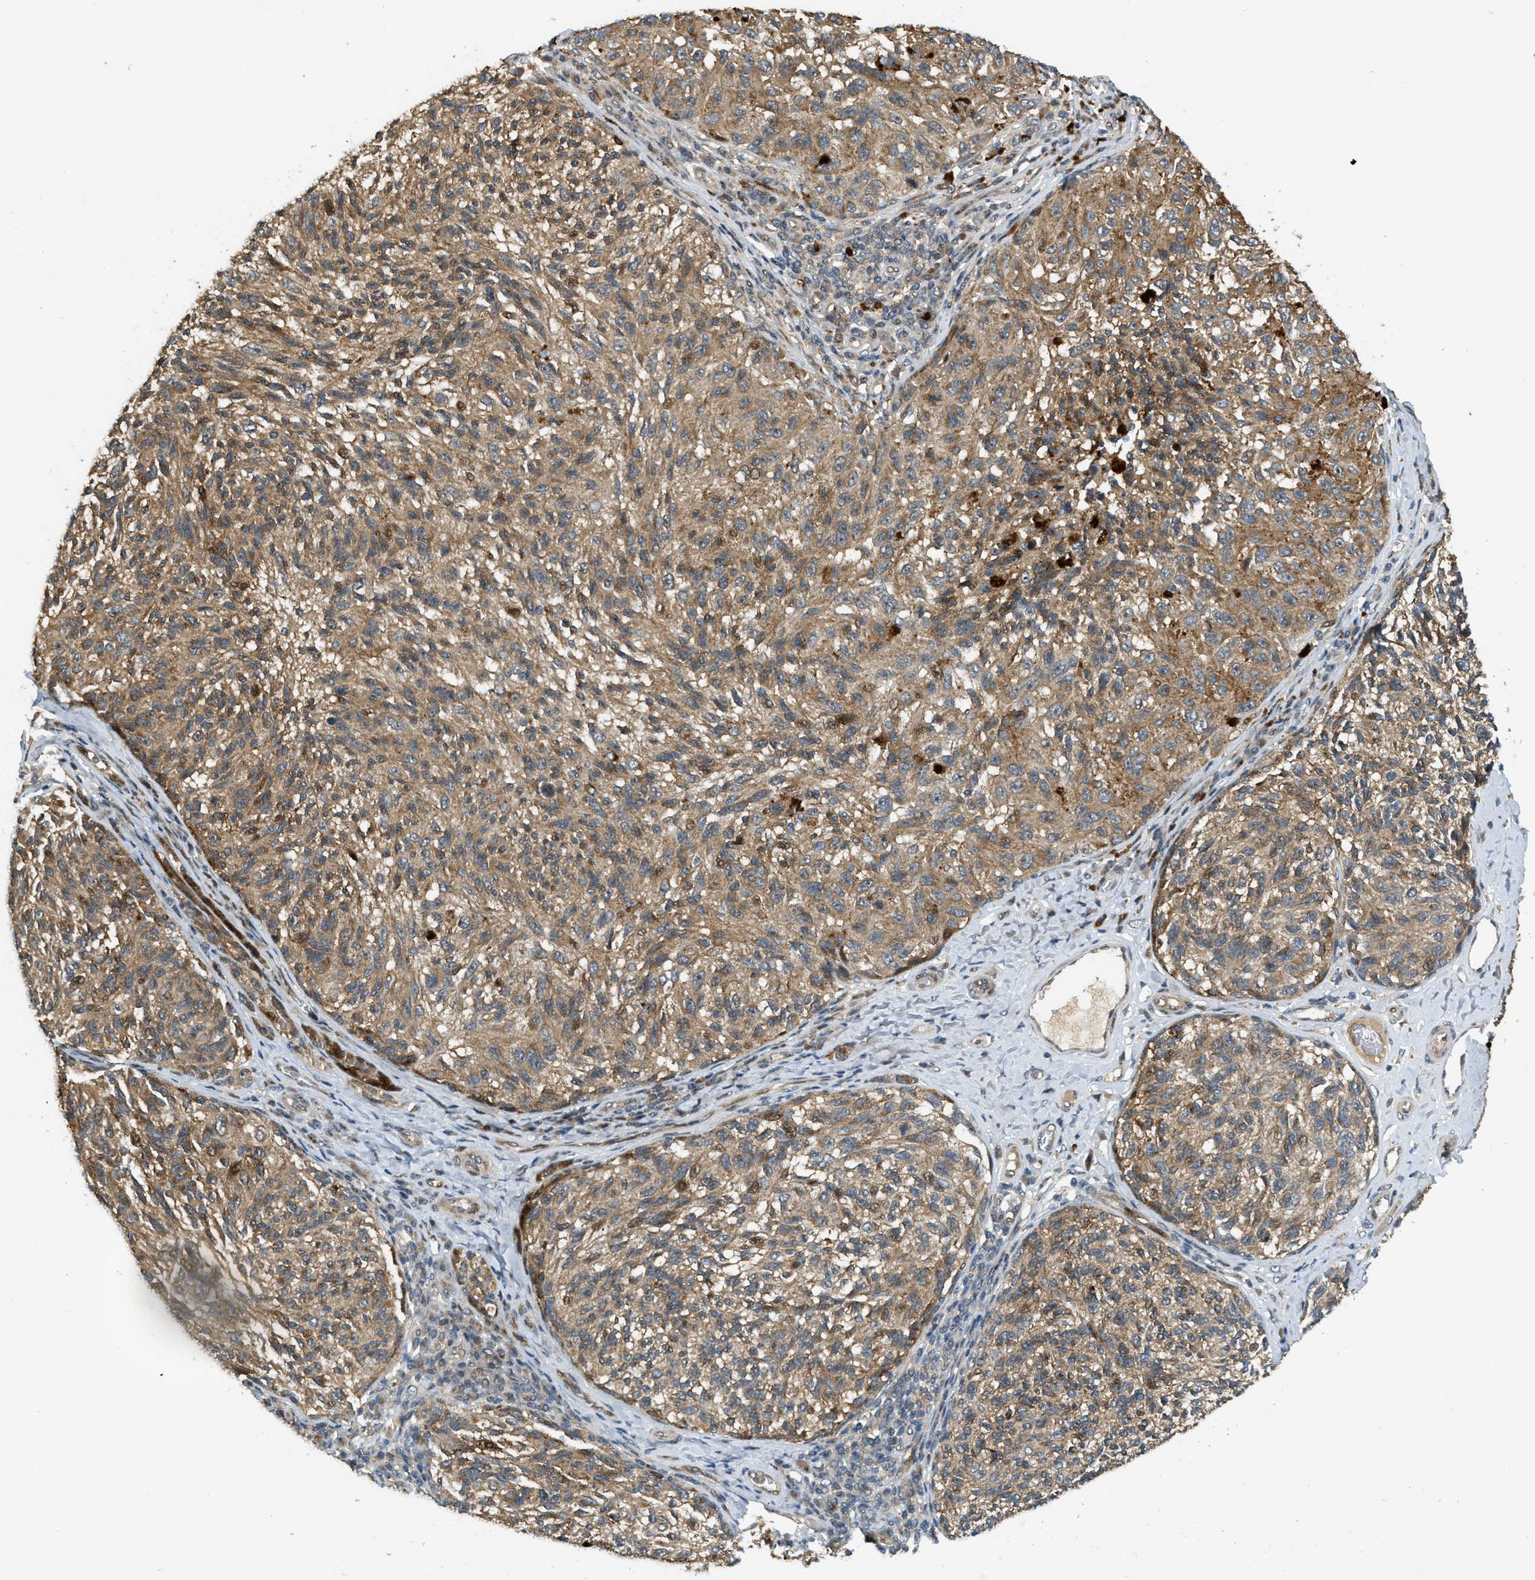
{"staining": {"intensity": "moderate", "quantity": ">75%", "location": "cytoplasmic/membranous,nuclear"}, "tissue": "melanoma", "cell_type": "Tumor cells", "image_type": "cancer", "snomed": [{"axis": "morphology", "description": "Malignant melanoma, NOS"}, {"axis": "topography", "description": "Skin"}], "caption": "Protein expression analysis of human melanoma reveals moderate cytoplasmic/membranous and nuclear positivity in approximately >75% of tumor cells. (IHC, brightfield microscopy, high magnification).", "gene": "TRAPPC14", "patient": {"sex": "female", "age": 73}}